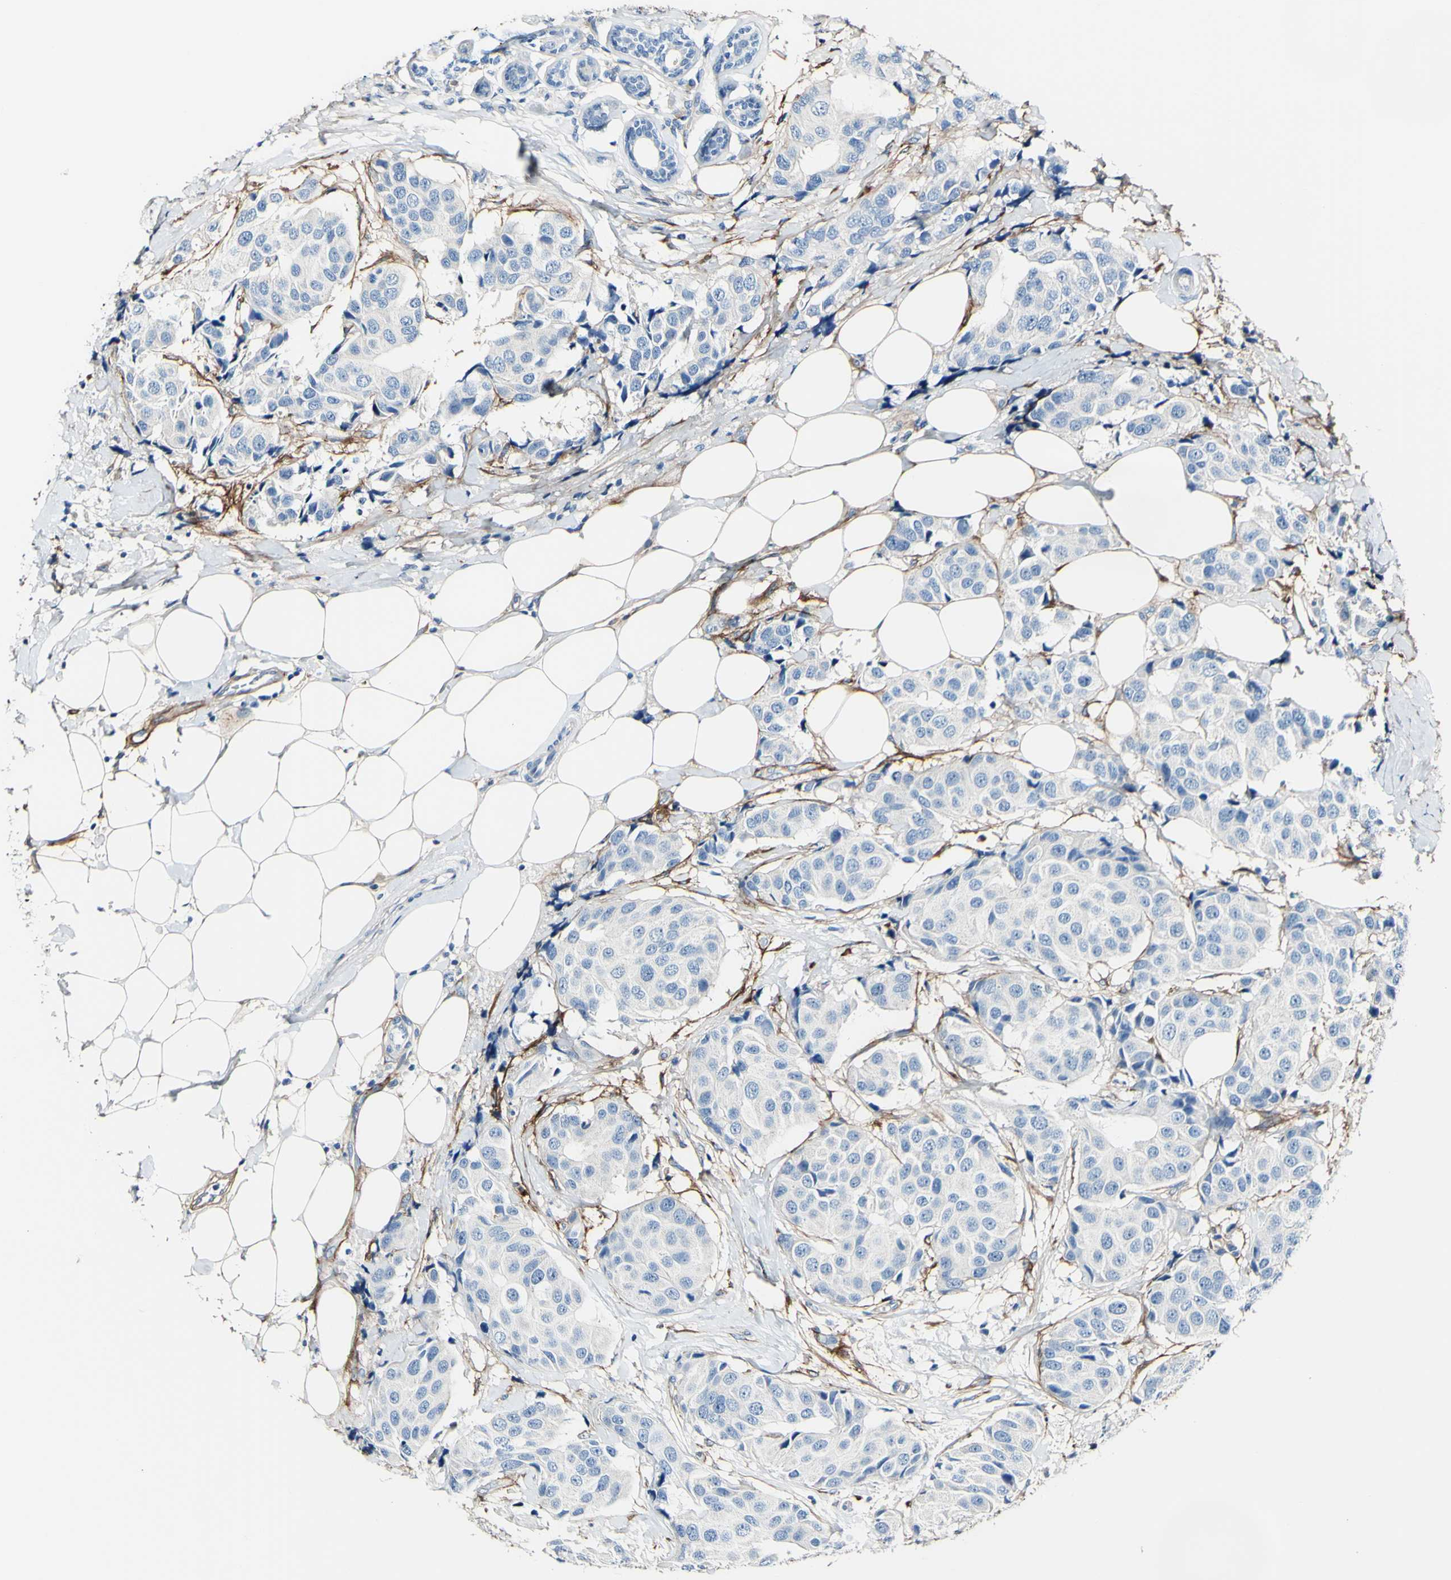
{"staining": {"intensity": "negative", "quantity": "none", "location": "none"}, "tissue": "breast cancer", "cell_type": "Tumor cells", "image_type": "cancer", "snomed": [{"axis": "morphology", "description": "Normal tissue, NOS"}, {"axis": "morphology", "description": "Duct carcinoma"}, {"axis": "topography", "description": "Breast"}], "caption": "Immunohistochemistry micrograph of neoplastic tissue: breast invasive ductal carcinoma stained with DAB (3,3'-diaminobenzidine) demonstrates no significant protein staining in tumor cells. (DAB (3,3'-diaminobenzidine) immunohistochemistry (IHC), high magnification).", "gene": "COL6A3", "patient": {"sex": "female", "age": 39}}